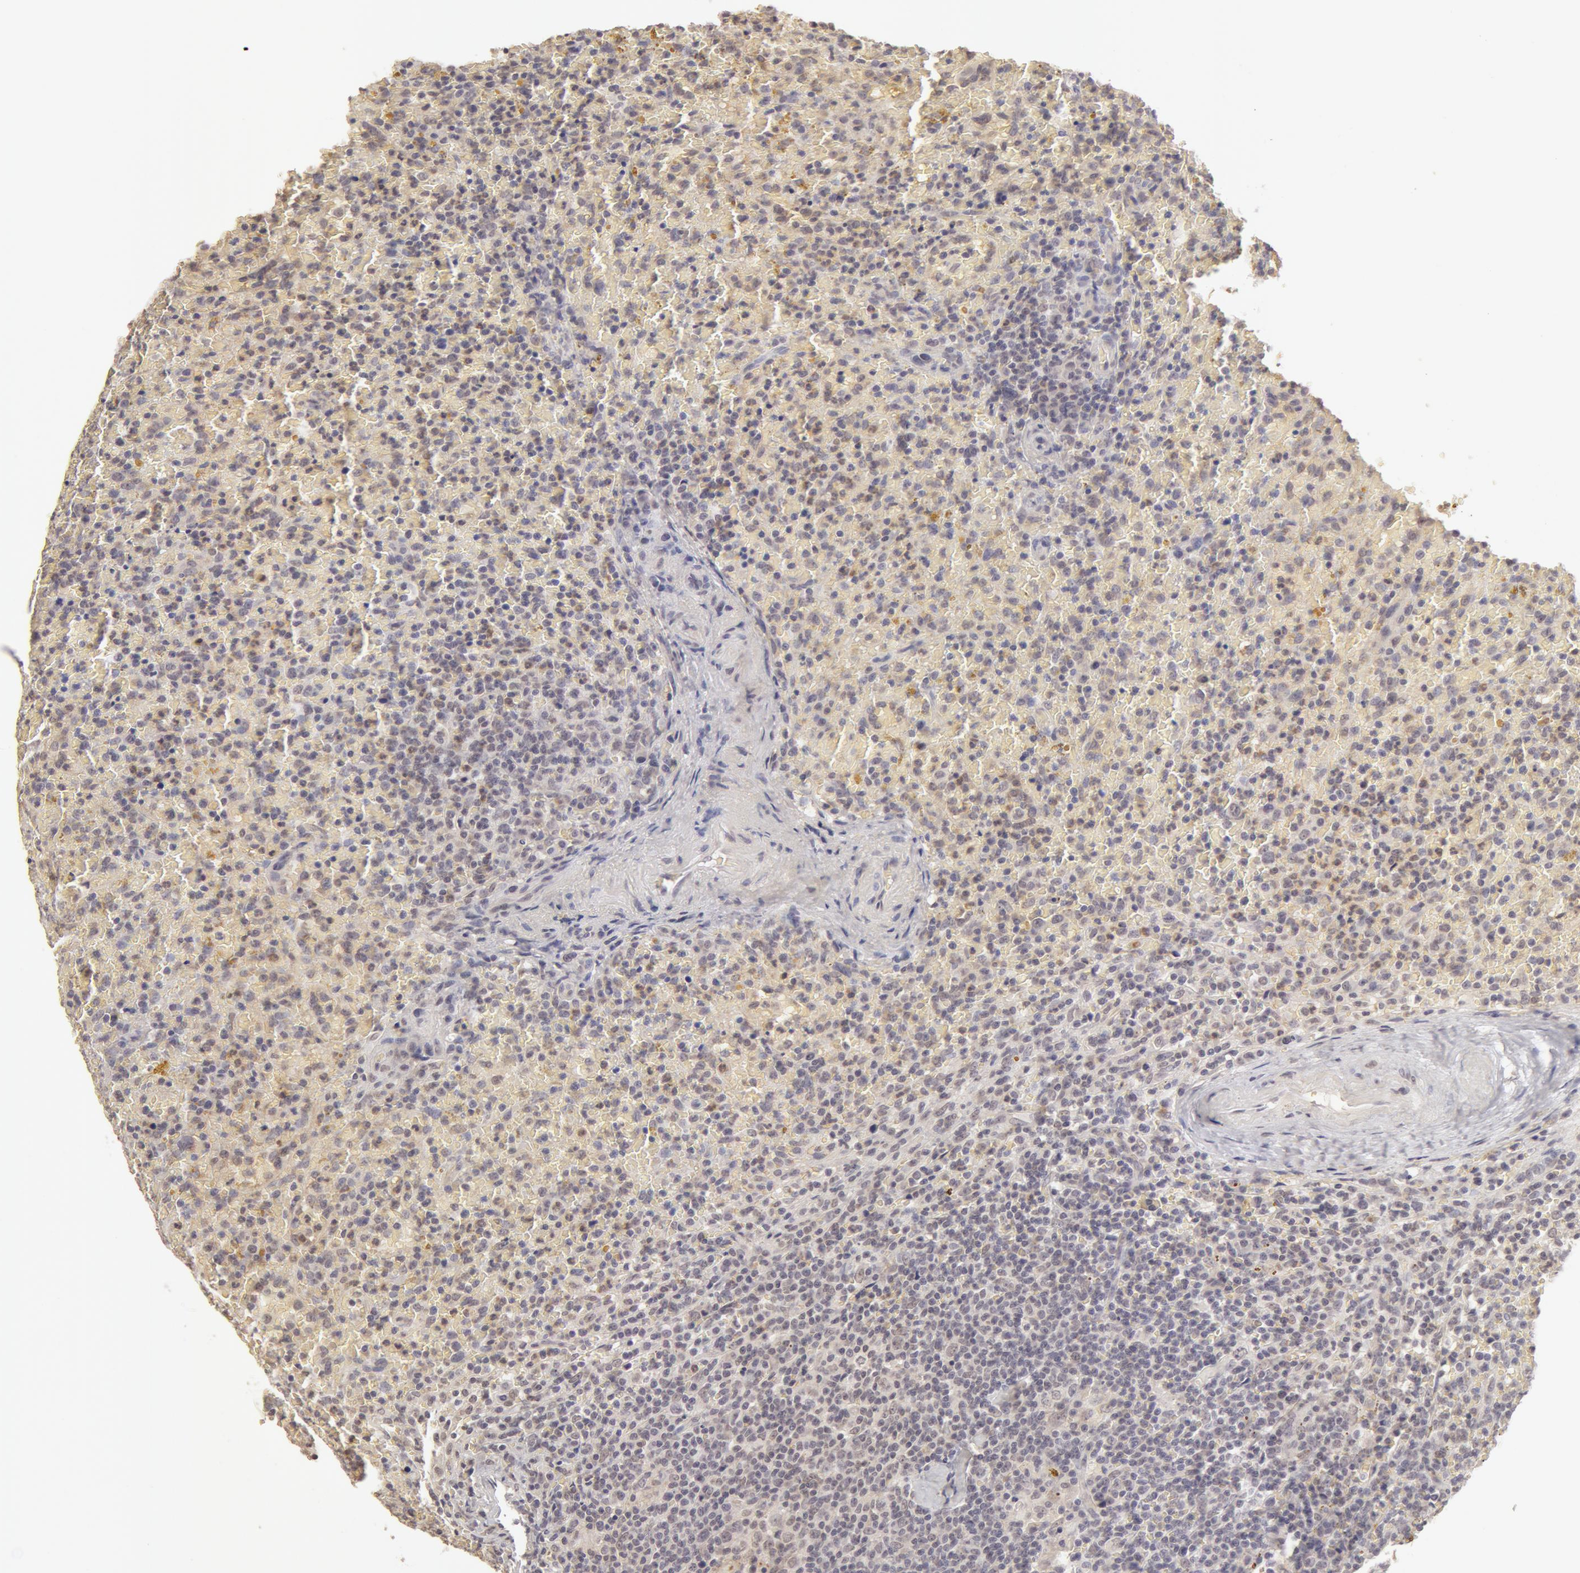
{"staining": {"intensity": "negative", "quantity": "none", "location": "none"}, "tissue": "lymphoma", "cell_type": "Tumor cells", "image_type": "cancer", "snomed": [{"axis": "morphology", "description": "Malignant lymphoma, non-Hodgkin's type, High grade"}, {"axis": "topography", "description": "Spleen"}, {"axis": "topography", "description": "Lymph node"}], "caption": "Immunohistochemistry (IHC) of human lymphoma exhibits no staining in tumor cells.", "gene": "ADAM10", "patient": {"sex": "female", "age": 70}}